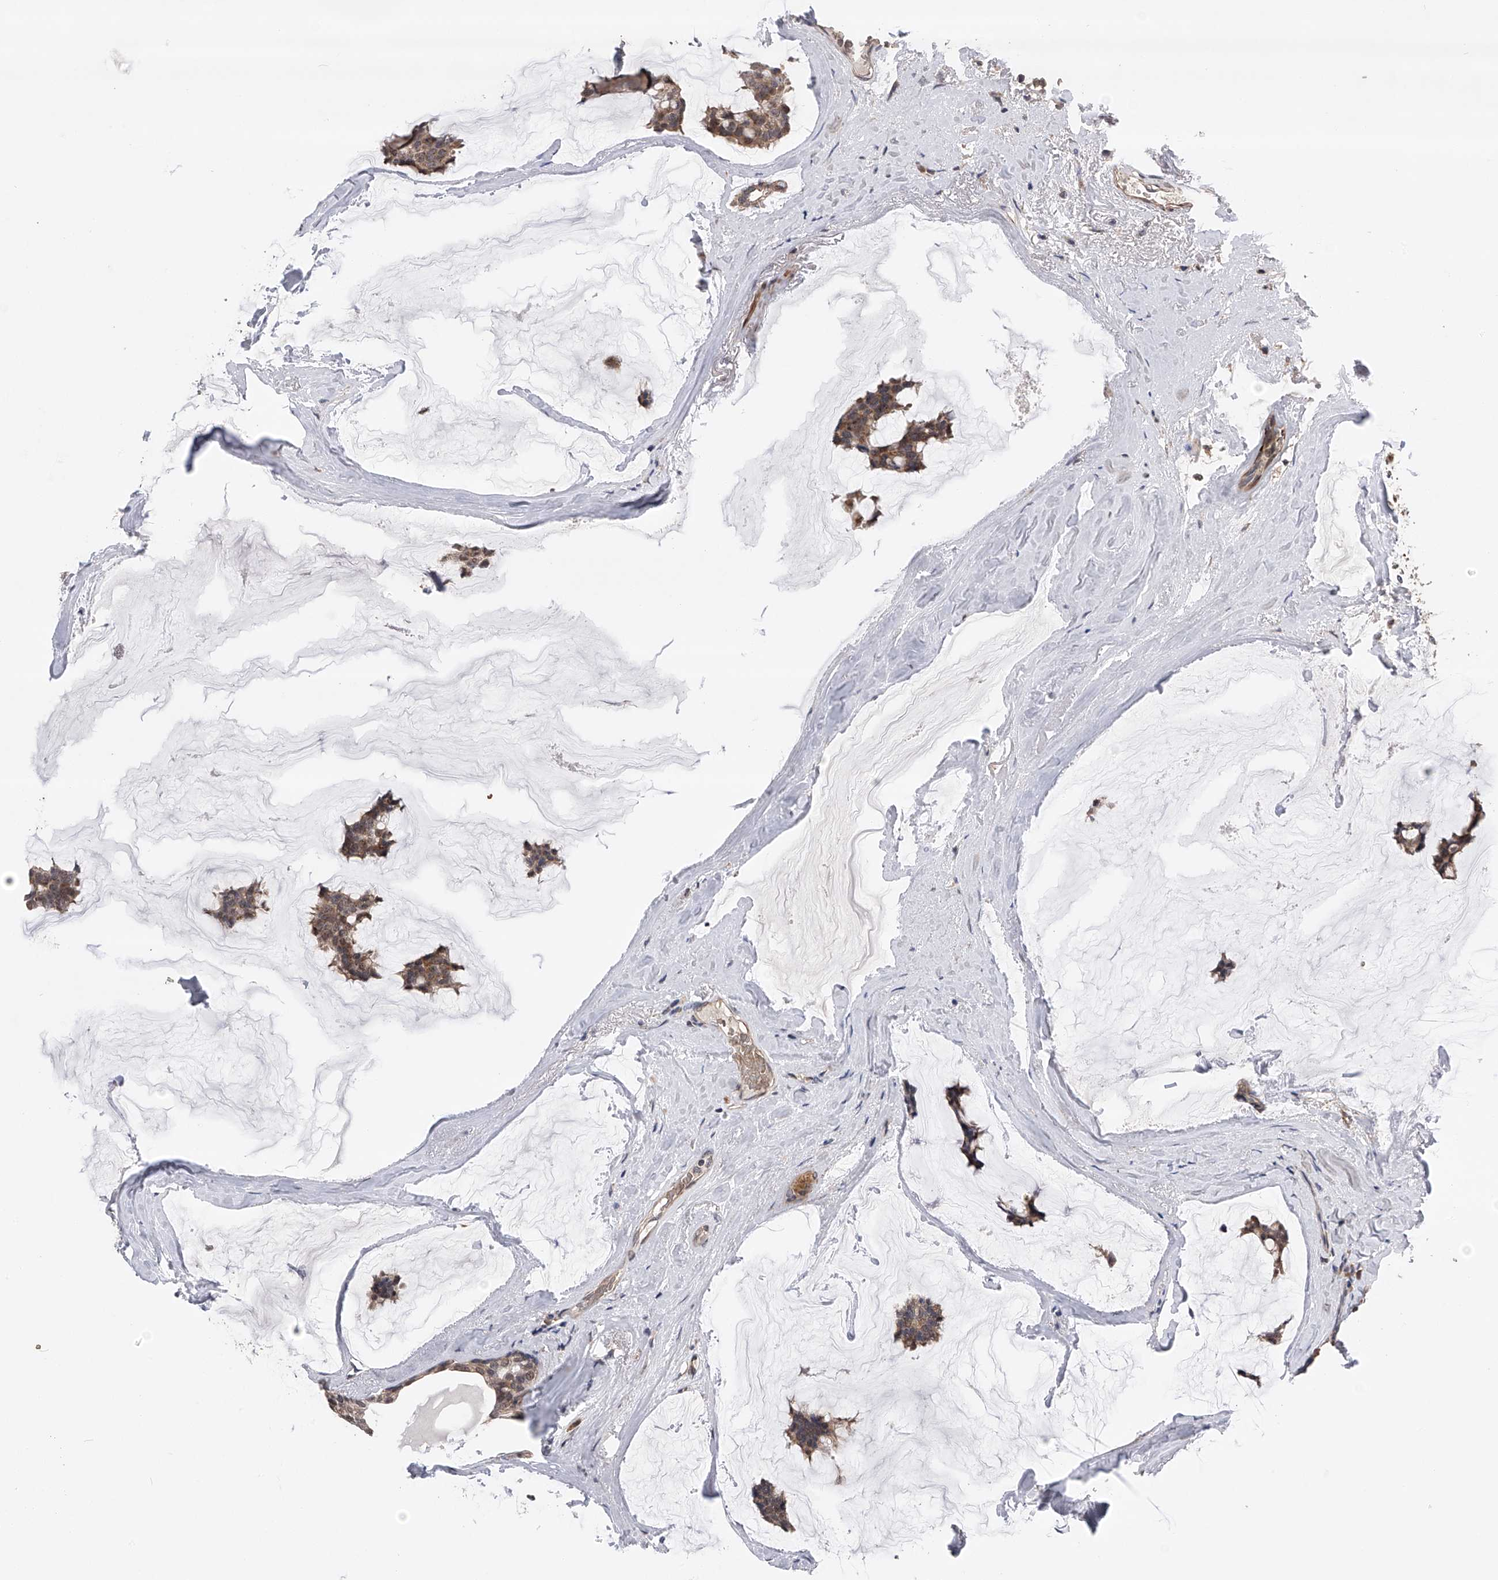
{"staining": {"intensity": "moderate", "quantity": ">75%", "location": "cytoplasmic/membranous"}, "tissue": "breast cancer", "cell_type": "Tumor cells", "image_type": "cancer", "snomed": [{"axis": "morphology", "description": "Duct carcinoma"}, {"axis": "topography", "description": "Breast"}], "caption": "Moderate cytoplasmic/membranous staining for a protein is seen in approximately >75% of tumor cells of breast infiltrating ductal carcinoma using IHC.", "gene": "SPOCK1", "patient": {"sex": "female", "age": 93}}